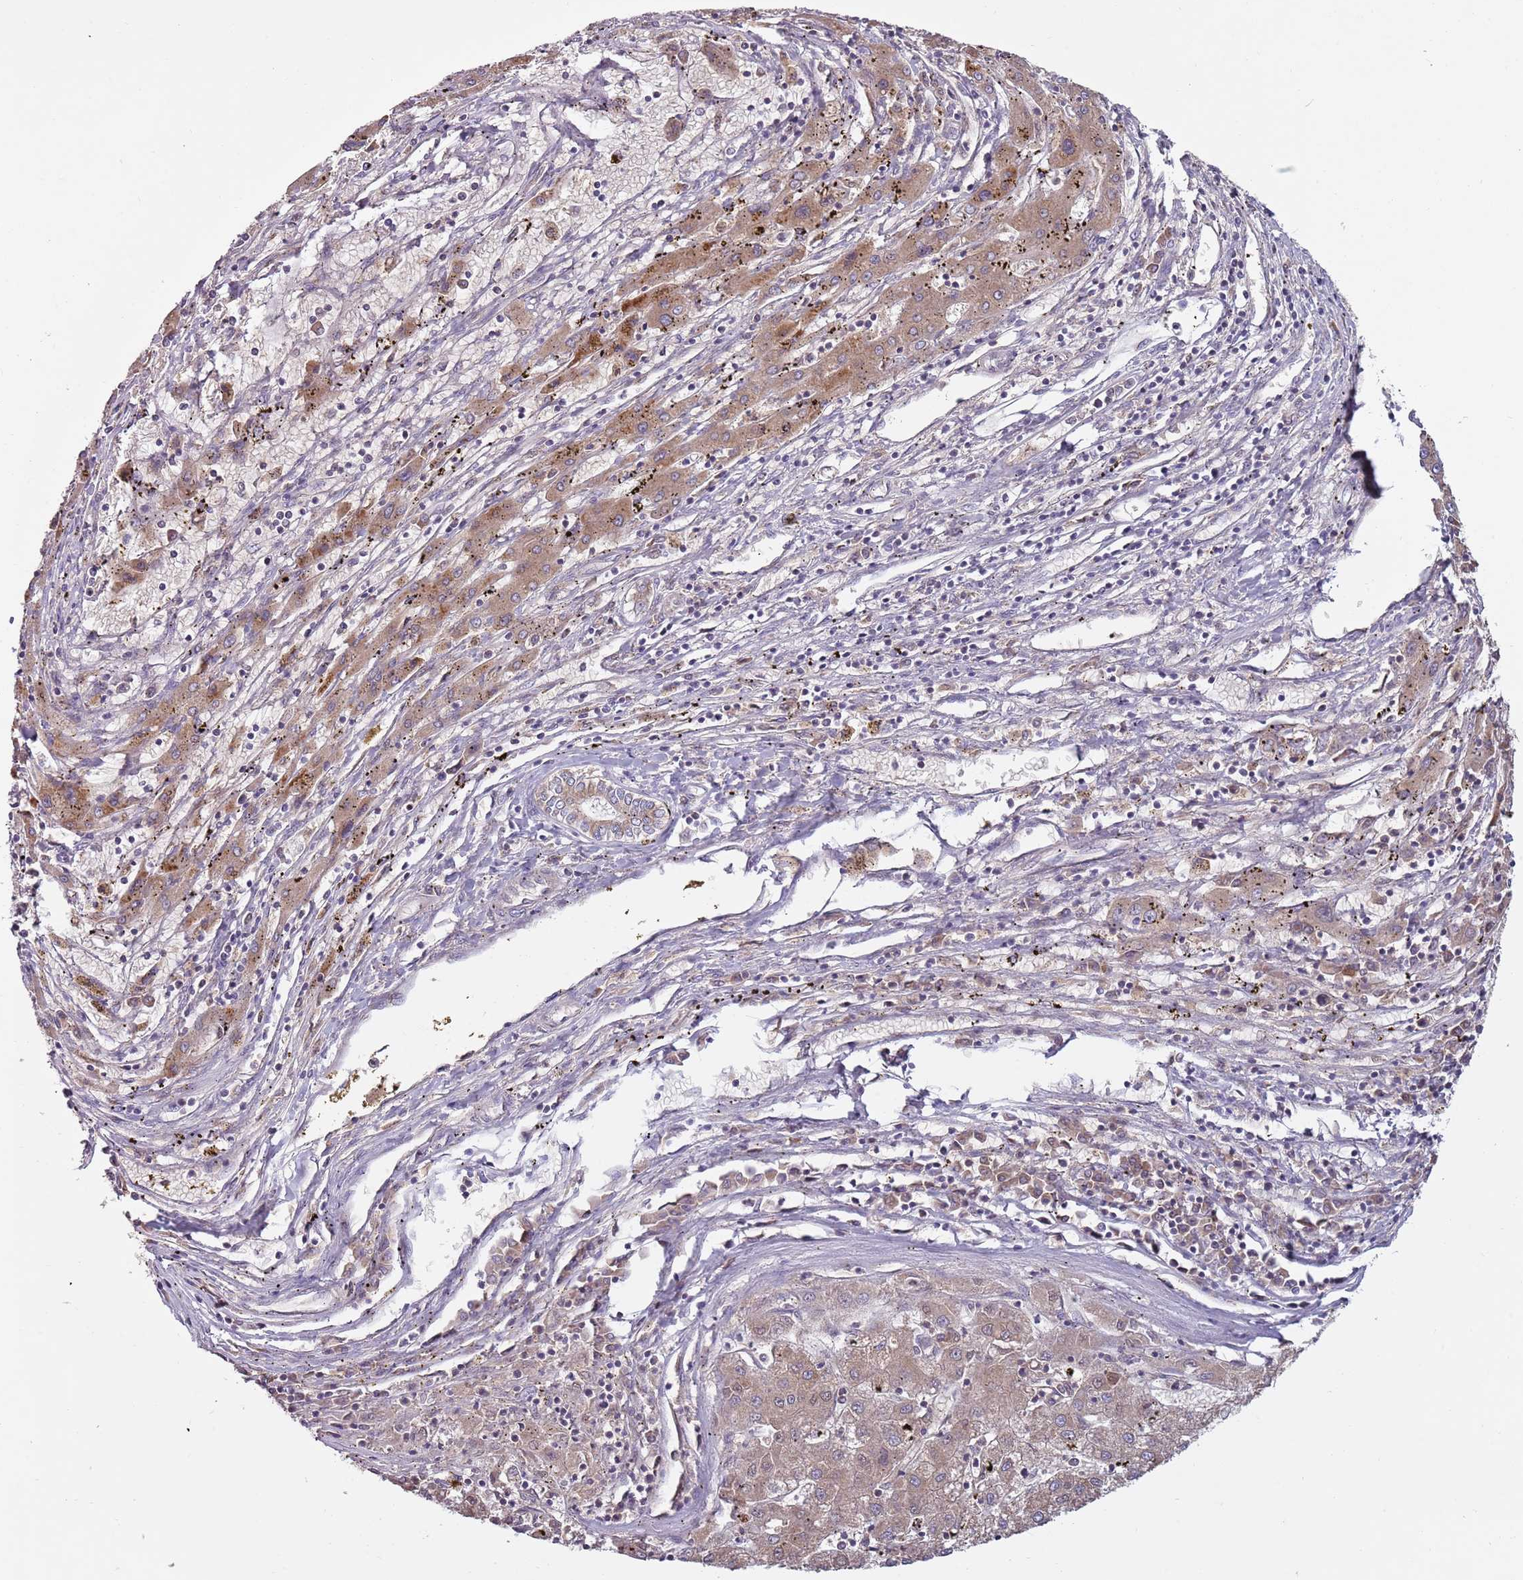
{"staining": {"intensity": "moderate", "quantity": ">75%", "location": "cytoplasmic/membranous"}, "tissue": "liver cancer", "cell_type": "Tumor cells", "image_type": "cancer", "snomed": [{"axis": "morphology", "description": "Carcinoma, Hepatocellular, NOS"}, {"axis": "topography", "description": "Liver"}], "caption": "Immunohistochemistry (IHC) photomicrograph of human hepatocellular carcinoma (liver) stained for a protein (brown), which demonstrates medium levels of moderate cytoplasmic/membranous positivity in about >75% of tumor cells.", "gene": "SYS1", "patient": {"sex": "male", "age": 72}}